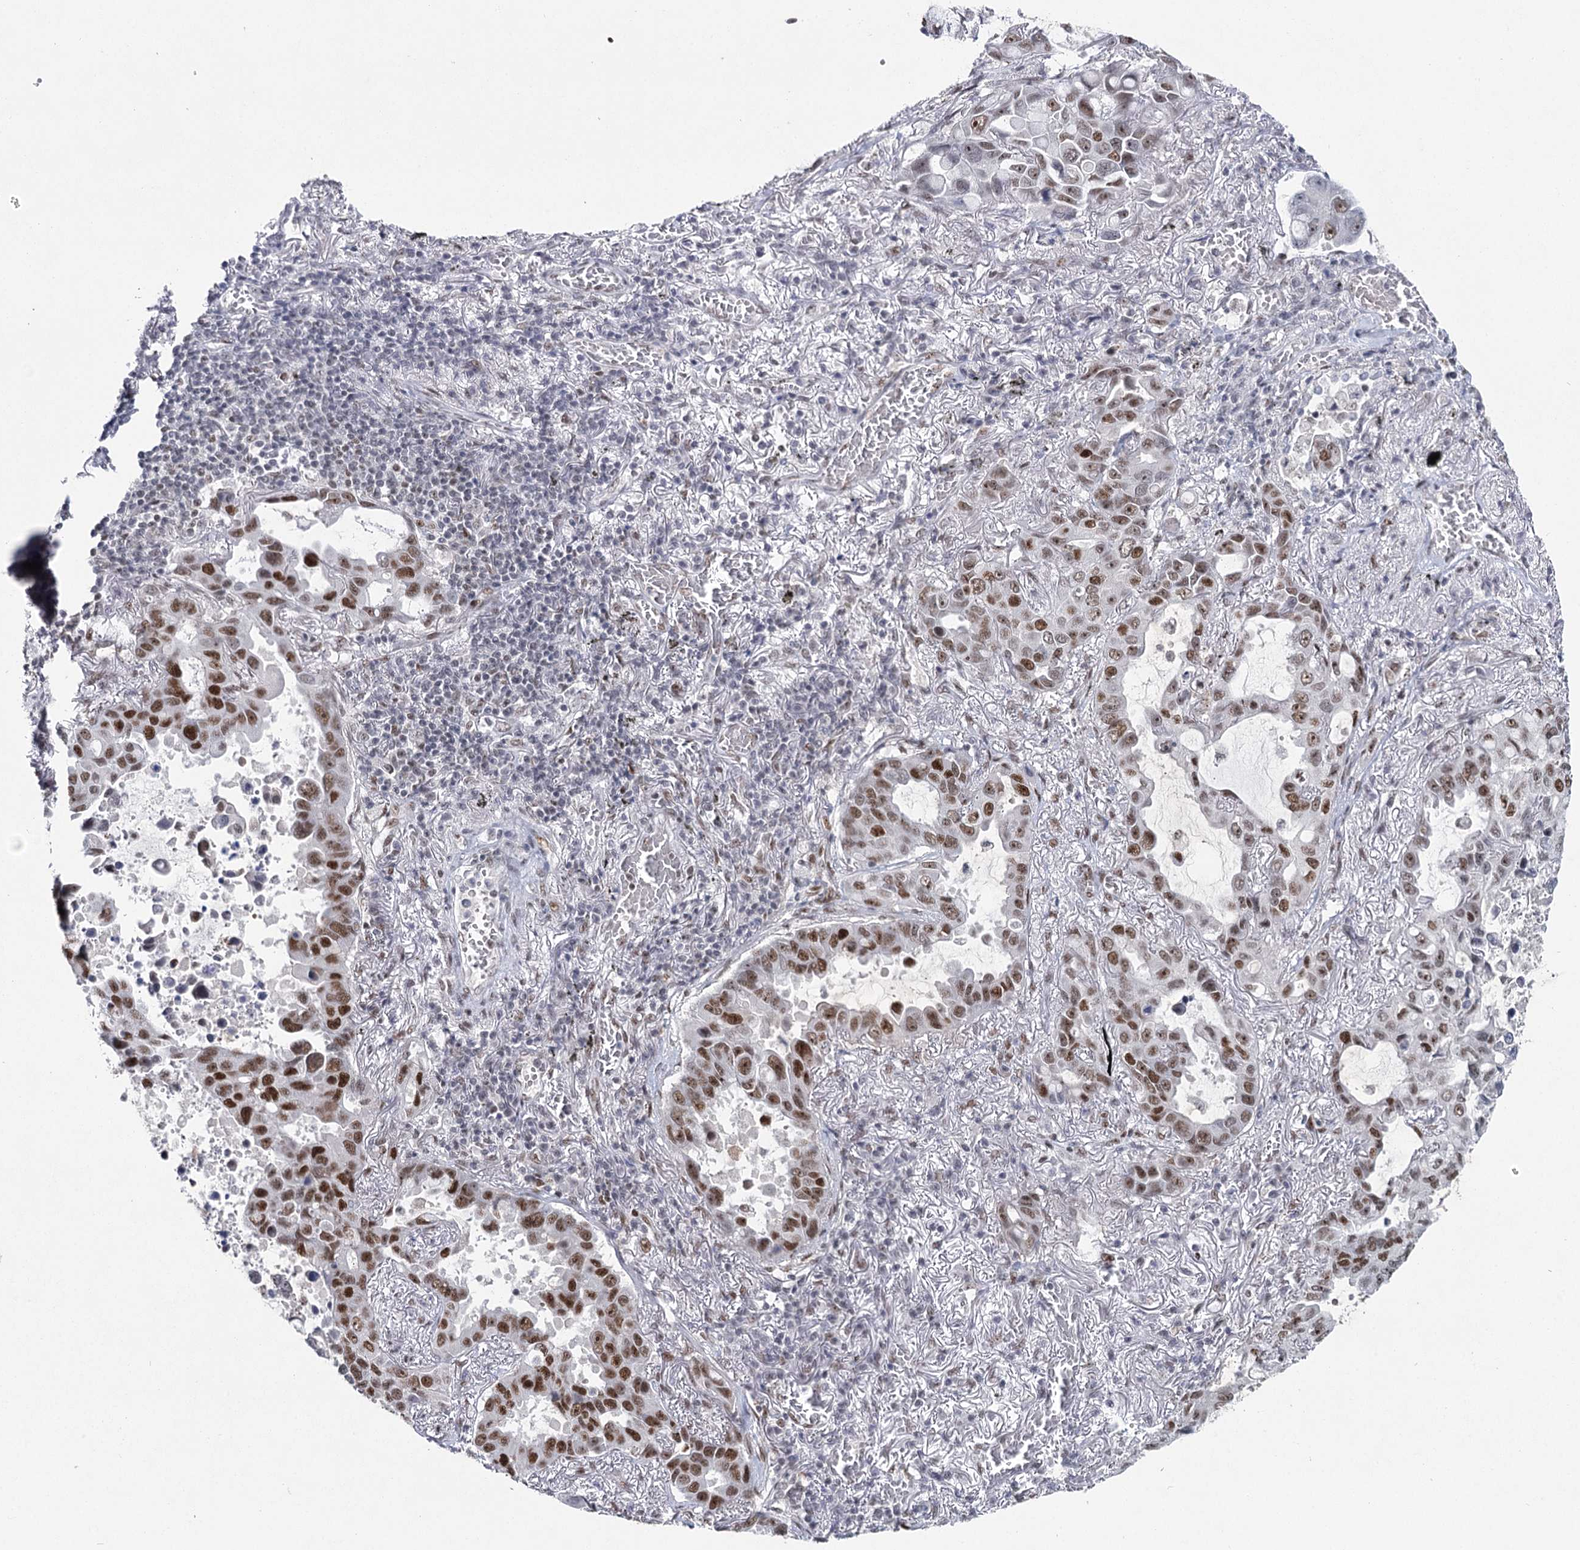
{"staining": {"intensity": "strong", "quantity": ">75%", "location": "nuclear"}, "tissue": "lung cancer", "cell_type": "Tumor cells", "image_type": "cancer", "snomed": [{"axis": "morphology", "description": "Adenocarcinoma, NOS"}, {"axis": "topography", "description": "Lung"}], "caption": "Strong nuclear staining is appreciated in about >75% of tumor cells in lung cancer (adenocarcinoma).", "gene": "SCAF8", "patient": {"sex": "male", "age": 64}}